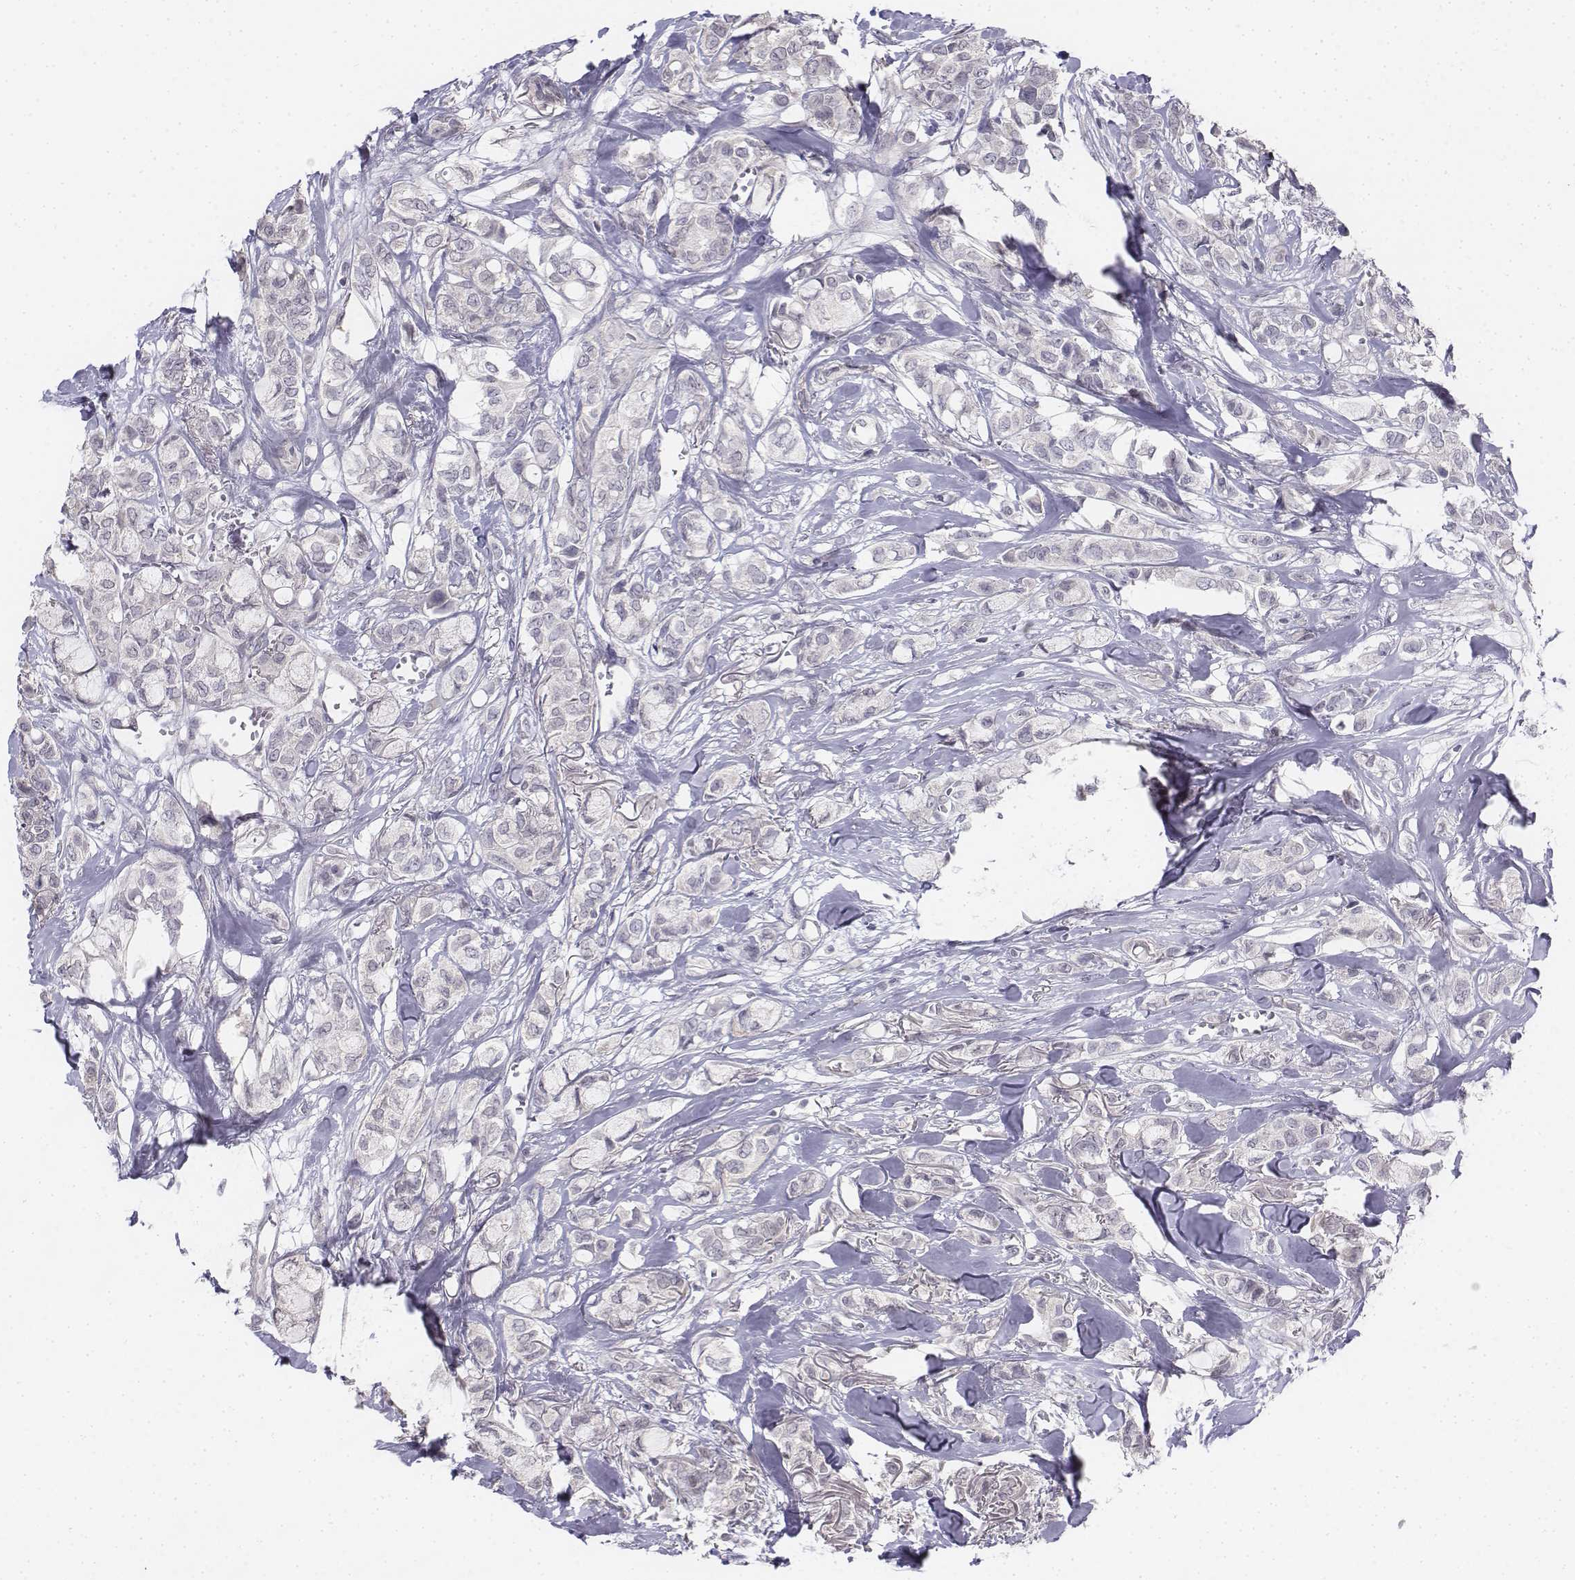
{"staining": {"intensity": "negative", "quantity": "none", "location": "none"}, "tissue": "breast cancer", "cell_type": "Tumor cells", "image_type": "cancer", "snomed": [{"axis": "morphology", "description": "Duct carcinoma"}, {"axis": "topography", "description": "Breast"}], "caption": "An immunohistochemistry (IHC) photomicrograph of breast cancer is shown. There is no staining in tumor cells of breast cancer.", "gene": "PENK", "patient": {"sex": "female", "age": 85}}